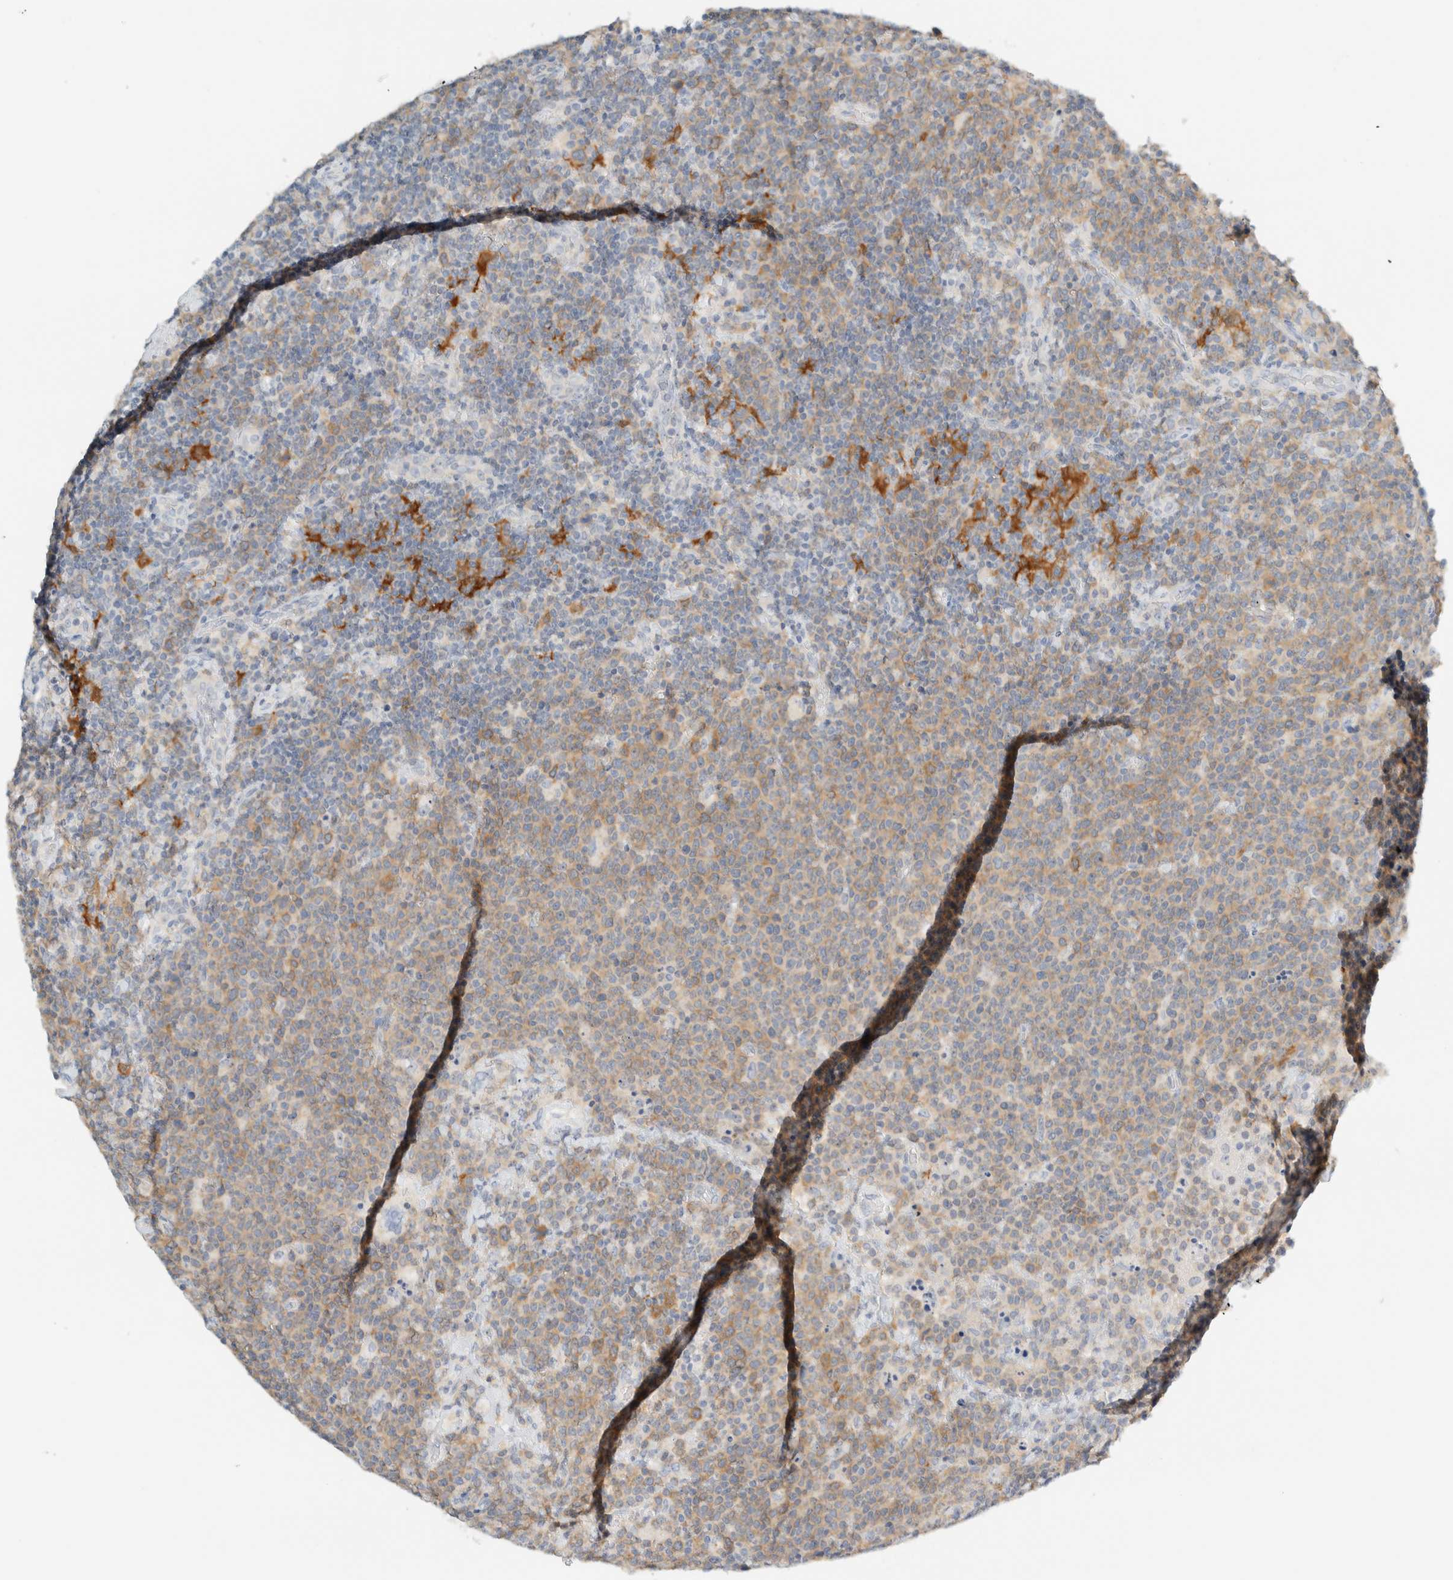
{"staining": {"intensity": "moderate", "quantity": "25%-75%", "location": "cytoplasmic/membranous"}, "tissue": "lymphoma", "cell_type": "Tumor cells", "image_type": "cancer", "snomed": [{"axis": "morphology", "description": "Malignant lymphoma, non-Hodgkin's type, High grade"}, {"axis": "topography", "description": "Lymph node"}], "caption": "Malignant lymphoma, non-Hodgkin's type (high-grade) stained with immunohistochemistry (IHC) demonstrates moderate cytoplasmic/membranous positivity in approximately 25%-75% of tumor cells.", "gene": "NDE1", "patient": {"sex": "male", "age": 61}}